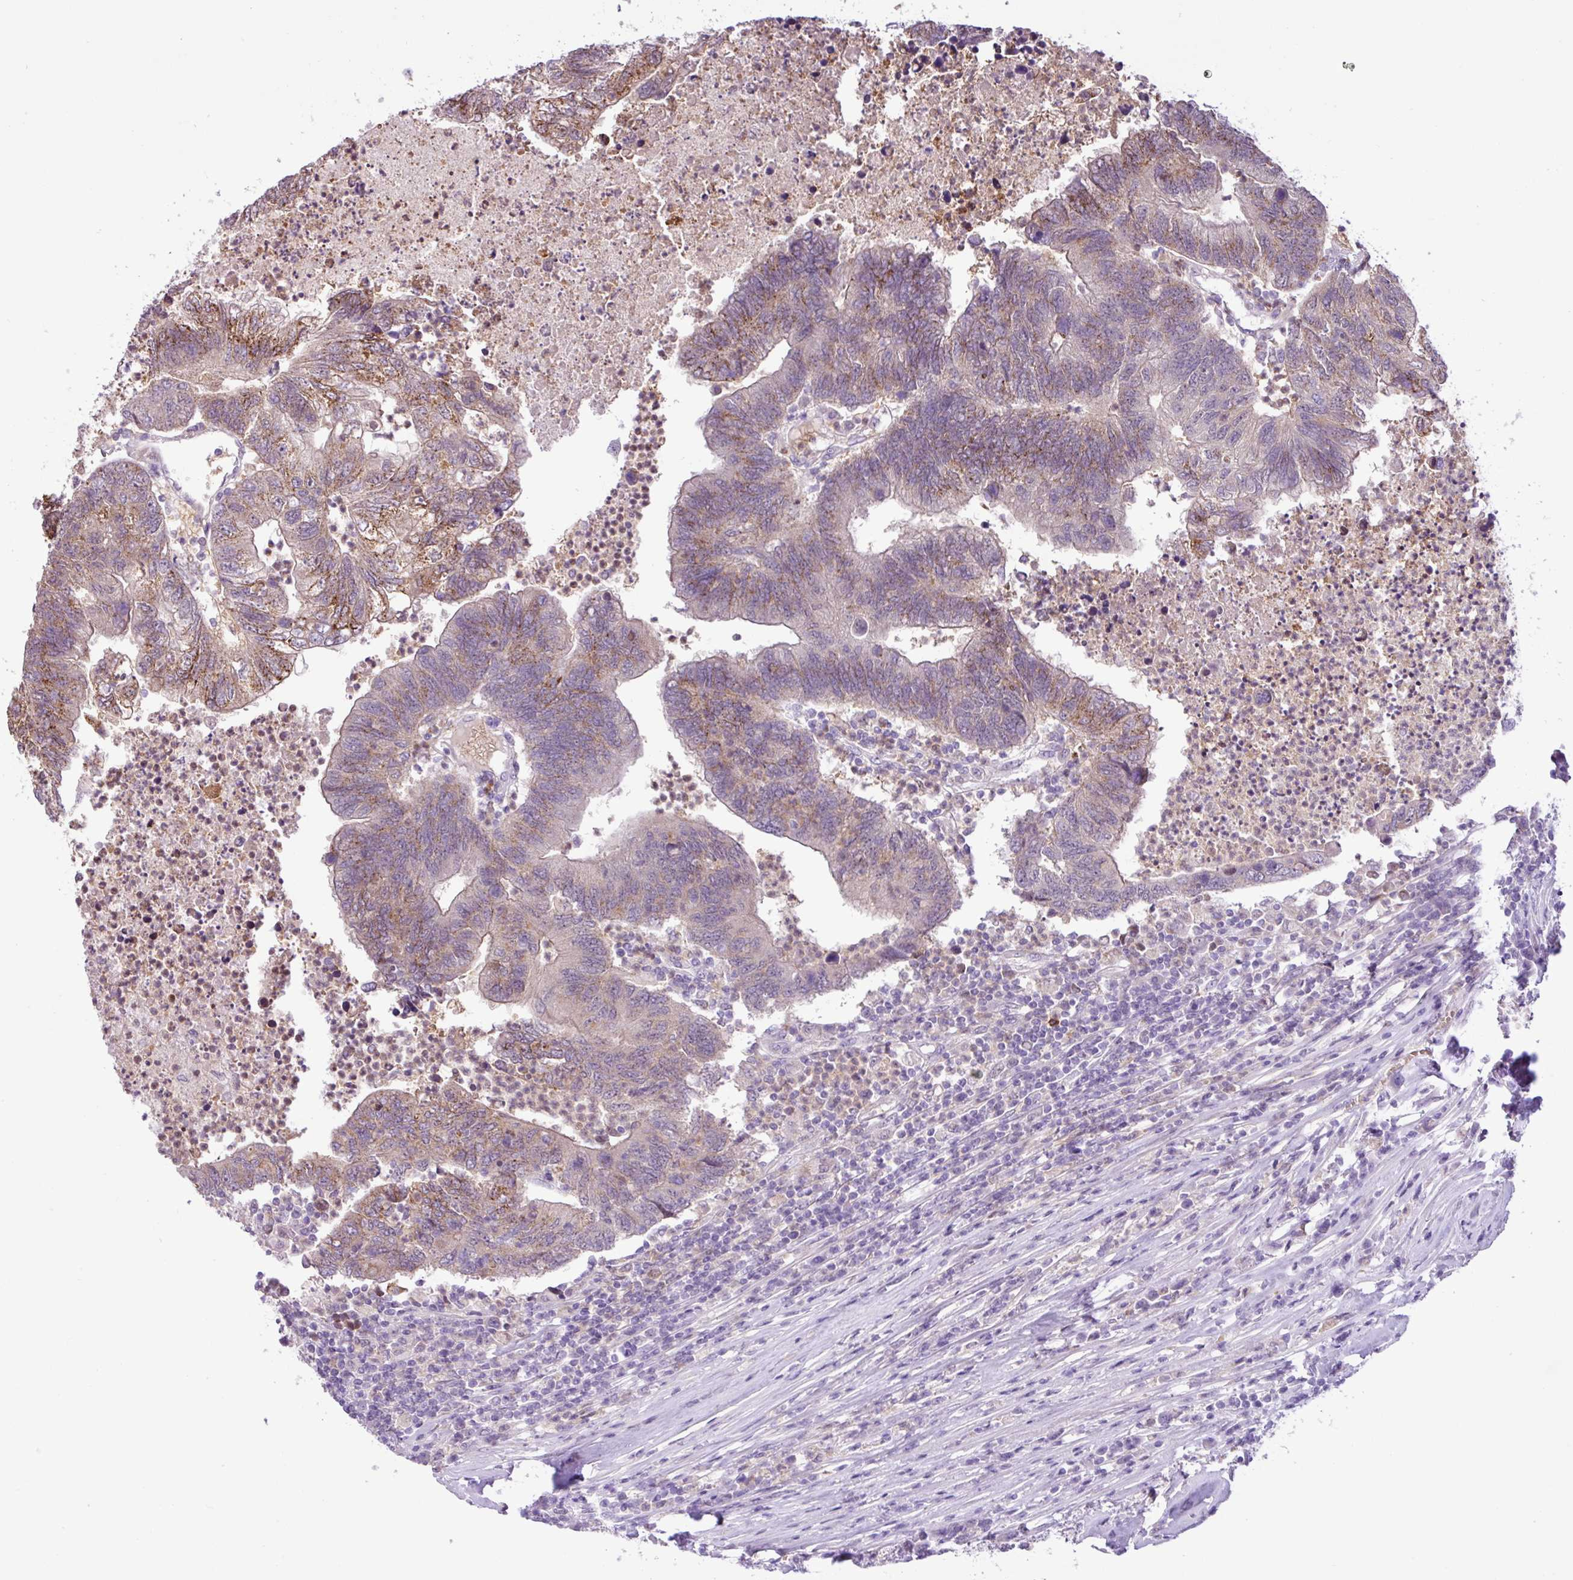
{"staining": {"intensity": "moderate", "quantity": ">75%", "location": "cytoplasmic/membranous"}, "tissue": "colorectal cancer", "cell_type": "Tumor cells", "image_type": "cancer", "snomed": [{"axis": "morphology", "description": "Adenocarcinoma, NOS"}, {"axis": "topography", "description": "Colon"}], "caption": "A high-resolution image shows IHC staining of colorectal adenocarcinoma, which demonstrates moderate cytoplasmic/membranous staining in approximately >75% of tumor cells.", "gene": "TONSL", "patient": {"sex": "female", "age": 48}}